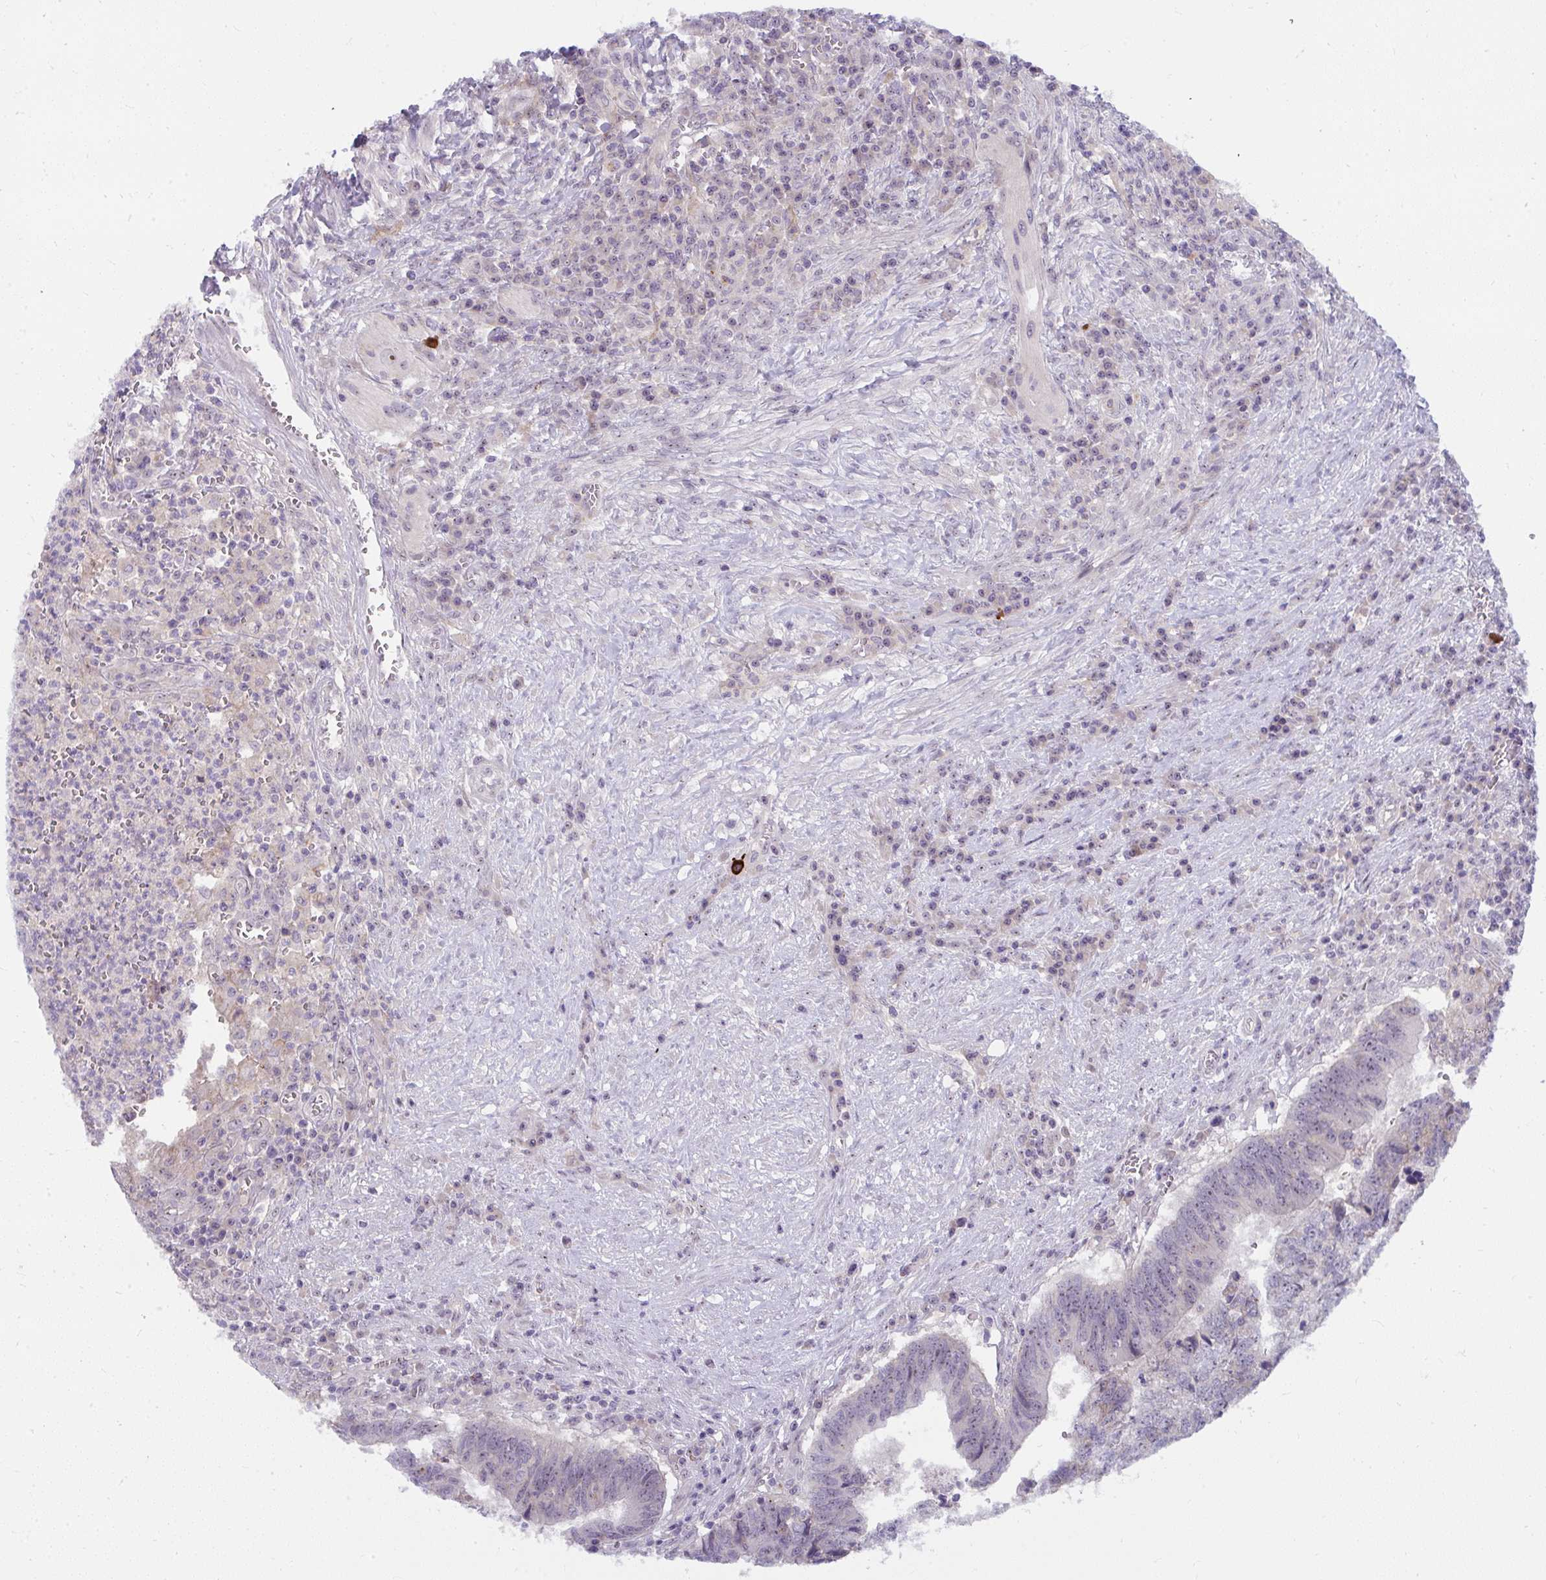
{"staining": {"intensity": "weak", "quantity": ">75%", "location": "nuclear"}, "tissue": "colorectal cancer", "cell_type": "Tumor cells", "image_type": "cancer", "snomed": [{"axis": "morphology", "description": "Adenocarcinoma, NOS"}, {"axis": "topography", "description": "Colon"}], "caption": "Tumor cells display low levels of weak nuclear expression in about >75% of cells in human colorectal cancer.", "gene": "MUS81", "patient": {"sex": "male", "age": 86}}